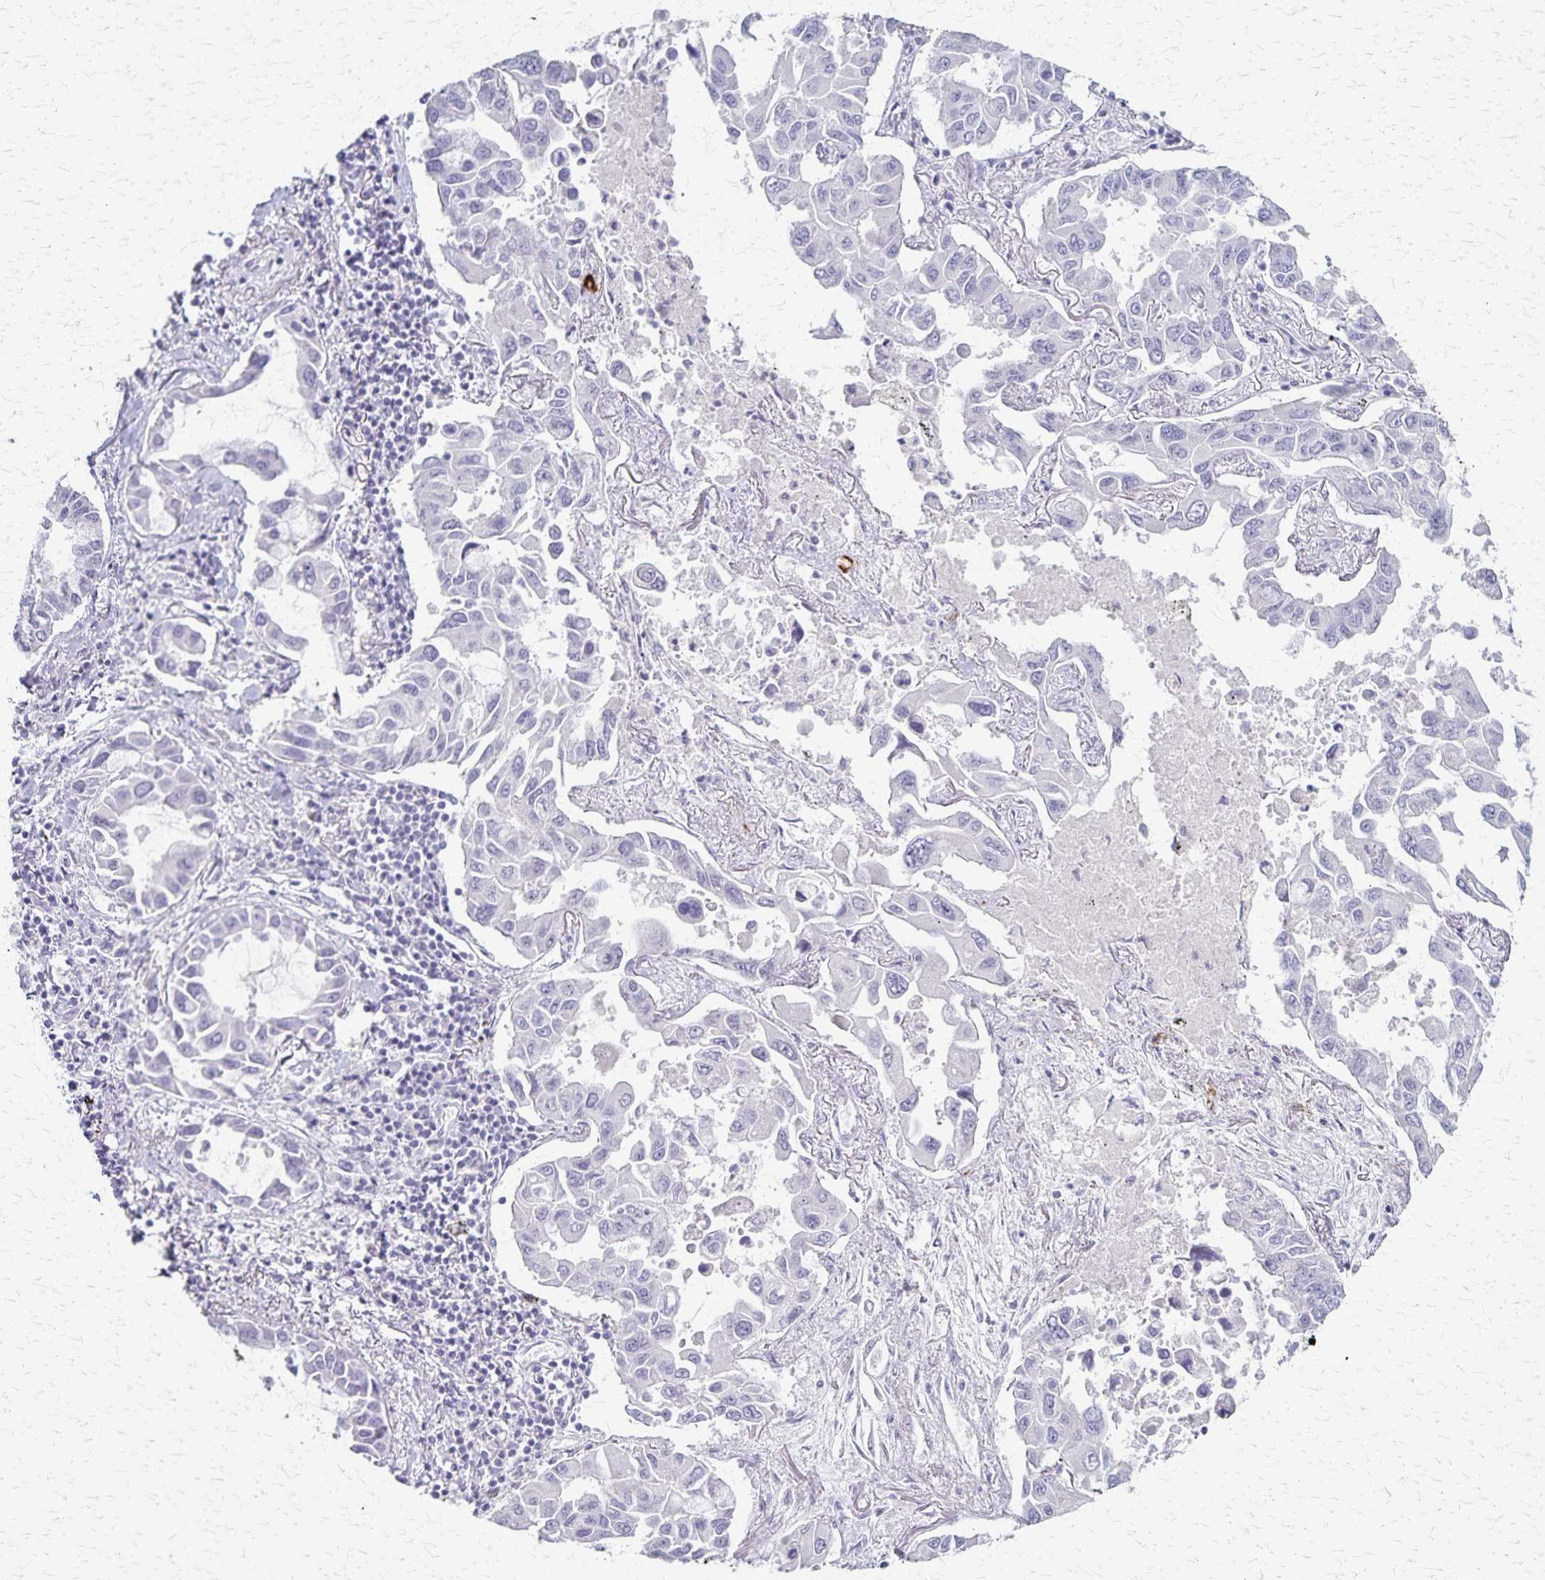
{"staining": {"intensity": "negative", "quantity": "none", "location": "none"}, "tissue": "lung cancer", "cell_type": "Tumor cells", "image_type": "cancer", "snomed": [{"axis": "morphology", "description": "Adenocarcinoma, NOS"}, {"axis": "topography", "description": "Lung"}], "caption": "Tumor cells are negative for brown protein staining in lung cancer. (DAB immunohistochemistry (IHC) with hematoxylin counter stain).", "gene": "RASL10B", "patient": {"sex": "male", "age": 64}}